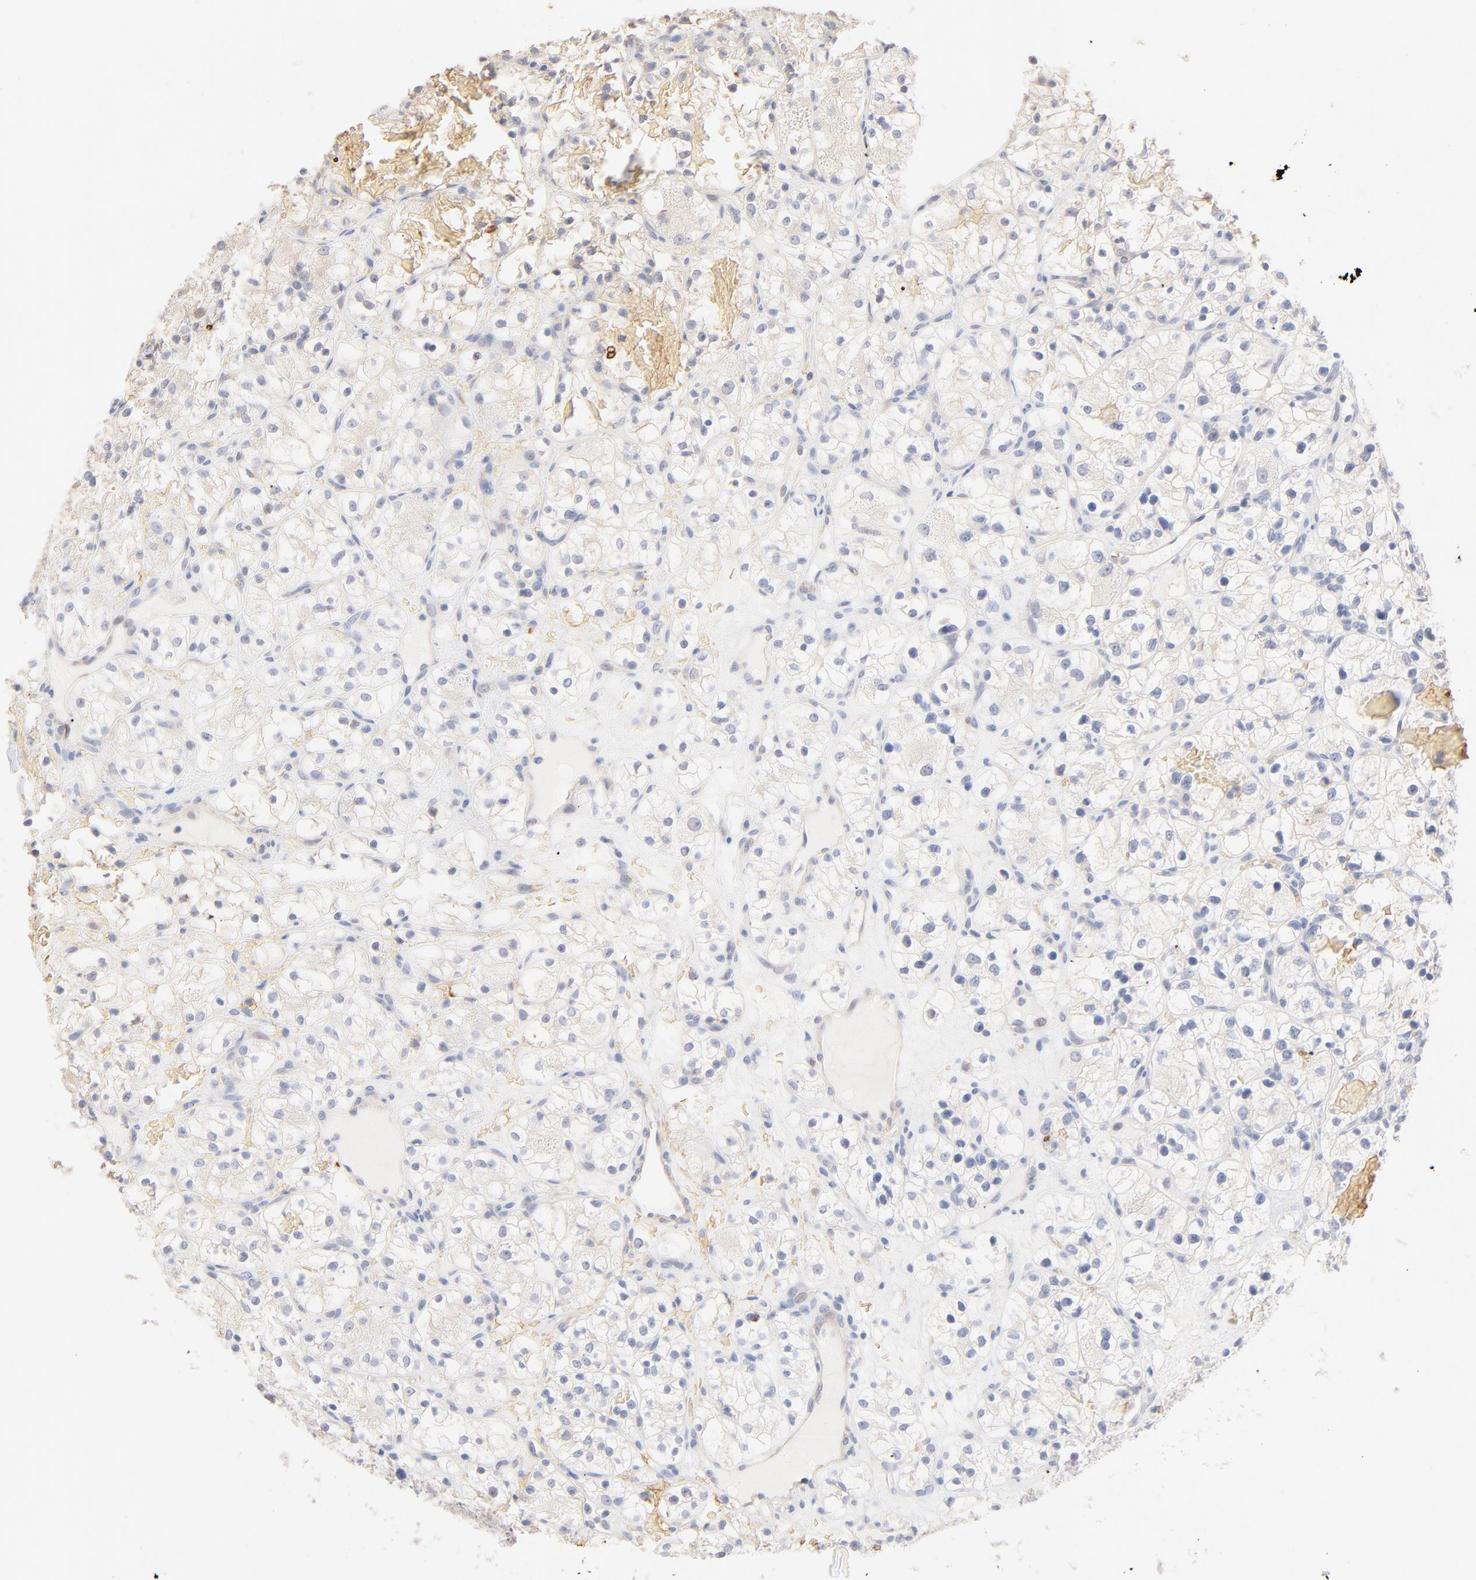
{"staining": {"intensity": "negative", "quantity": "none", "location": "none"}, "tissue": "renal cancer", "cell_type": "Tumor cells", "image_type": "cancer", "snomed": [{"axis": "morphology", "description": "Adenocarcinoma, NOS"}, {"axis": "topography", "description": "Kidney"}], "caption": "This is an IHC photomicrograph of adenocarcinoma (renal). There is no positivity in tumor cells.", "gene": "SPTB", "patient": {"sex": "female", "age": 60}}